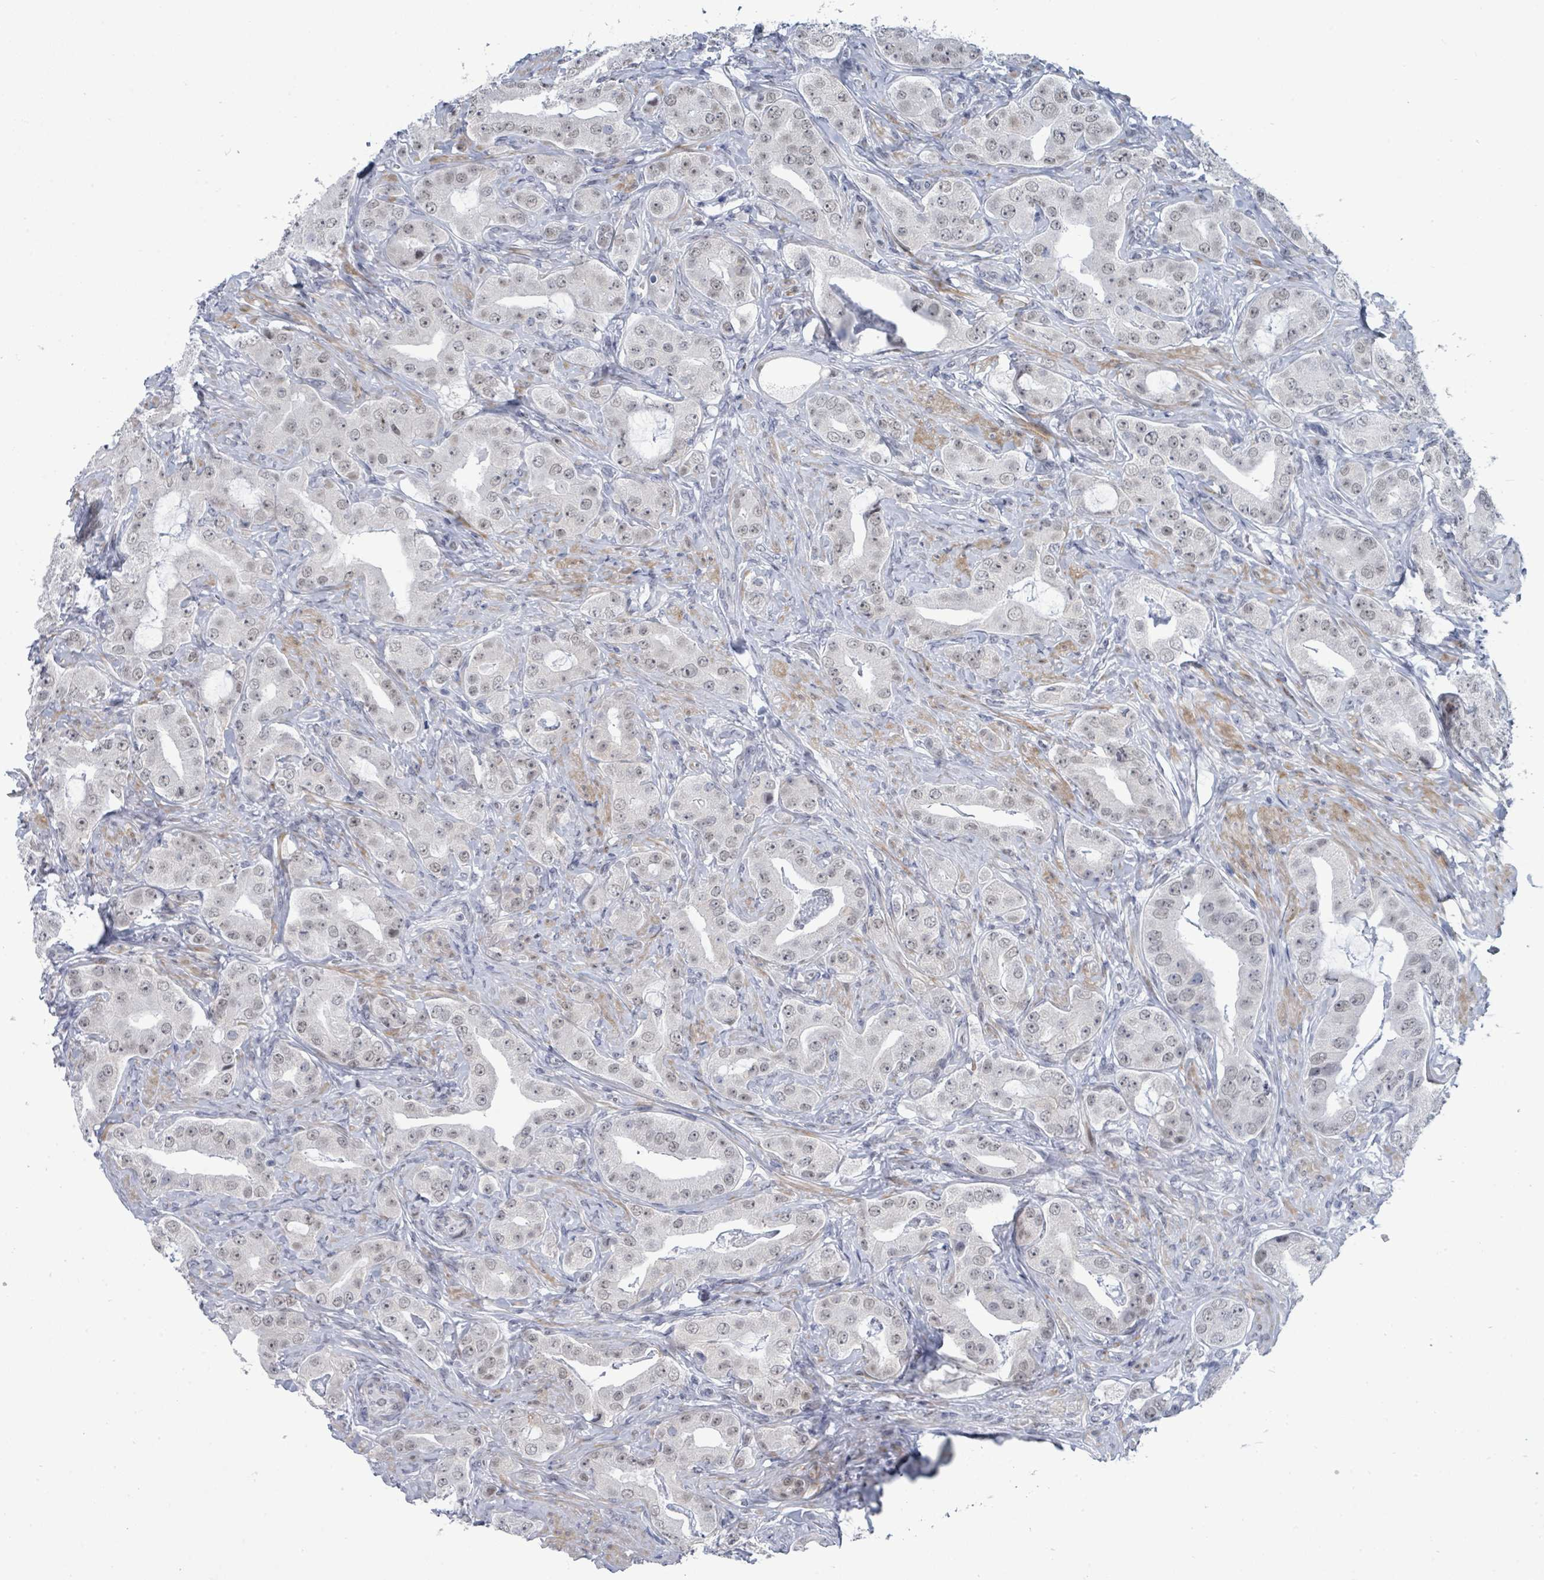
{"staining": {"intensity": "weak", "quantity": "25%-75%", "location": "nuclear"}, "tissue": "prostate cancer", "cell_type": "Tumor cells", "image_type": "cancer", "snomed": [{"axis": "morphology", "description": "Adenocarcinoma, High grade"}, {"axis": "topography", "description": "Prostate"}], "caption": "High-power microscopy captured an IHC micrograph of prostate cancer, revealing weak nuclear staining in approximately 25%-75% of tumor cells.", "gene": "CT45A5", "patient": {"sex": "male", "age": 63}}